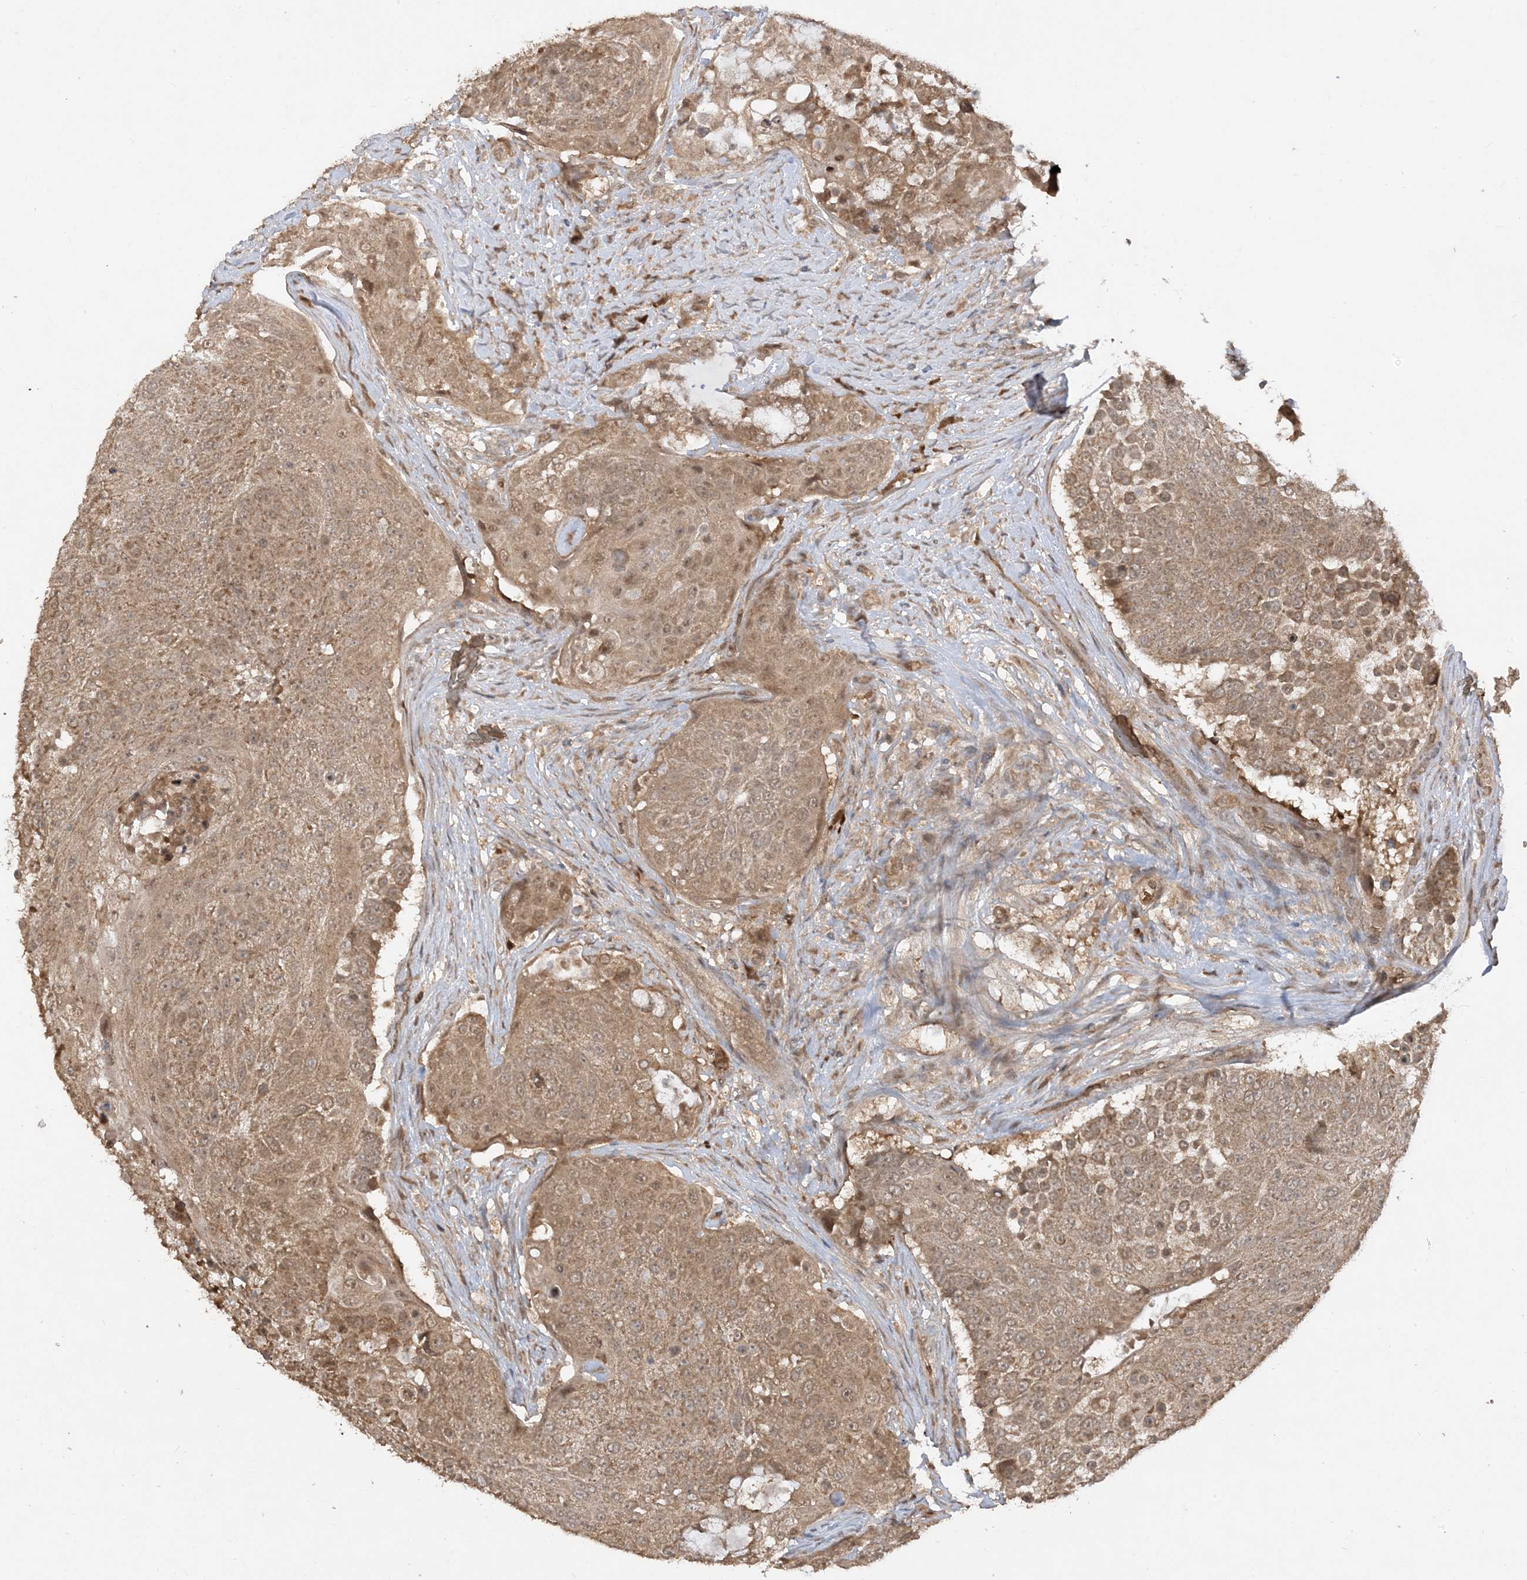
{"staining": {"intensity": "moderate", "quantity": ">75%", "location": "cytoplasmic/membranous"}, "tissue": "urothelial cancer", "cell_type": "Tumor cells", "image_type": "cancer", "snomed": [{"axis": "morphology", "description": "Urothelial carcinoma, High grade"}, {"axis": "topography", "description": "Urinary bladder"}], "caption": "There is medium levels of moderate cytoplasmic/membranous positivity in tumor cells of urothelial carcinoma (high-grade), as demonstrated by immunohistochemical staining (brown color).", "gene": "PUSL1", "patient": {"sex": "female", "age": 63}}